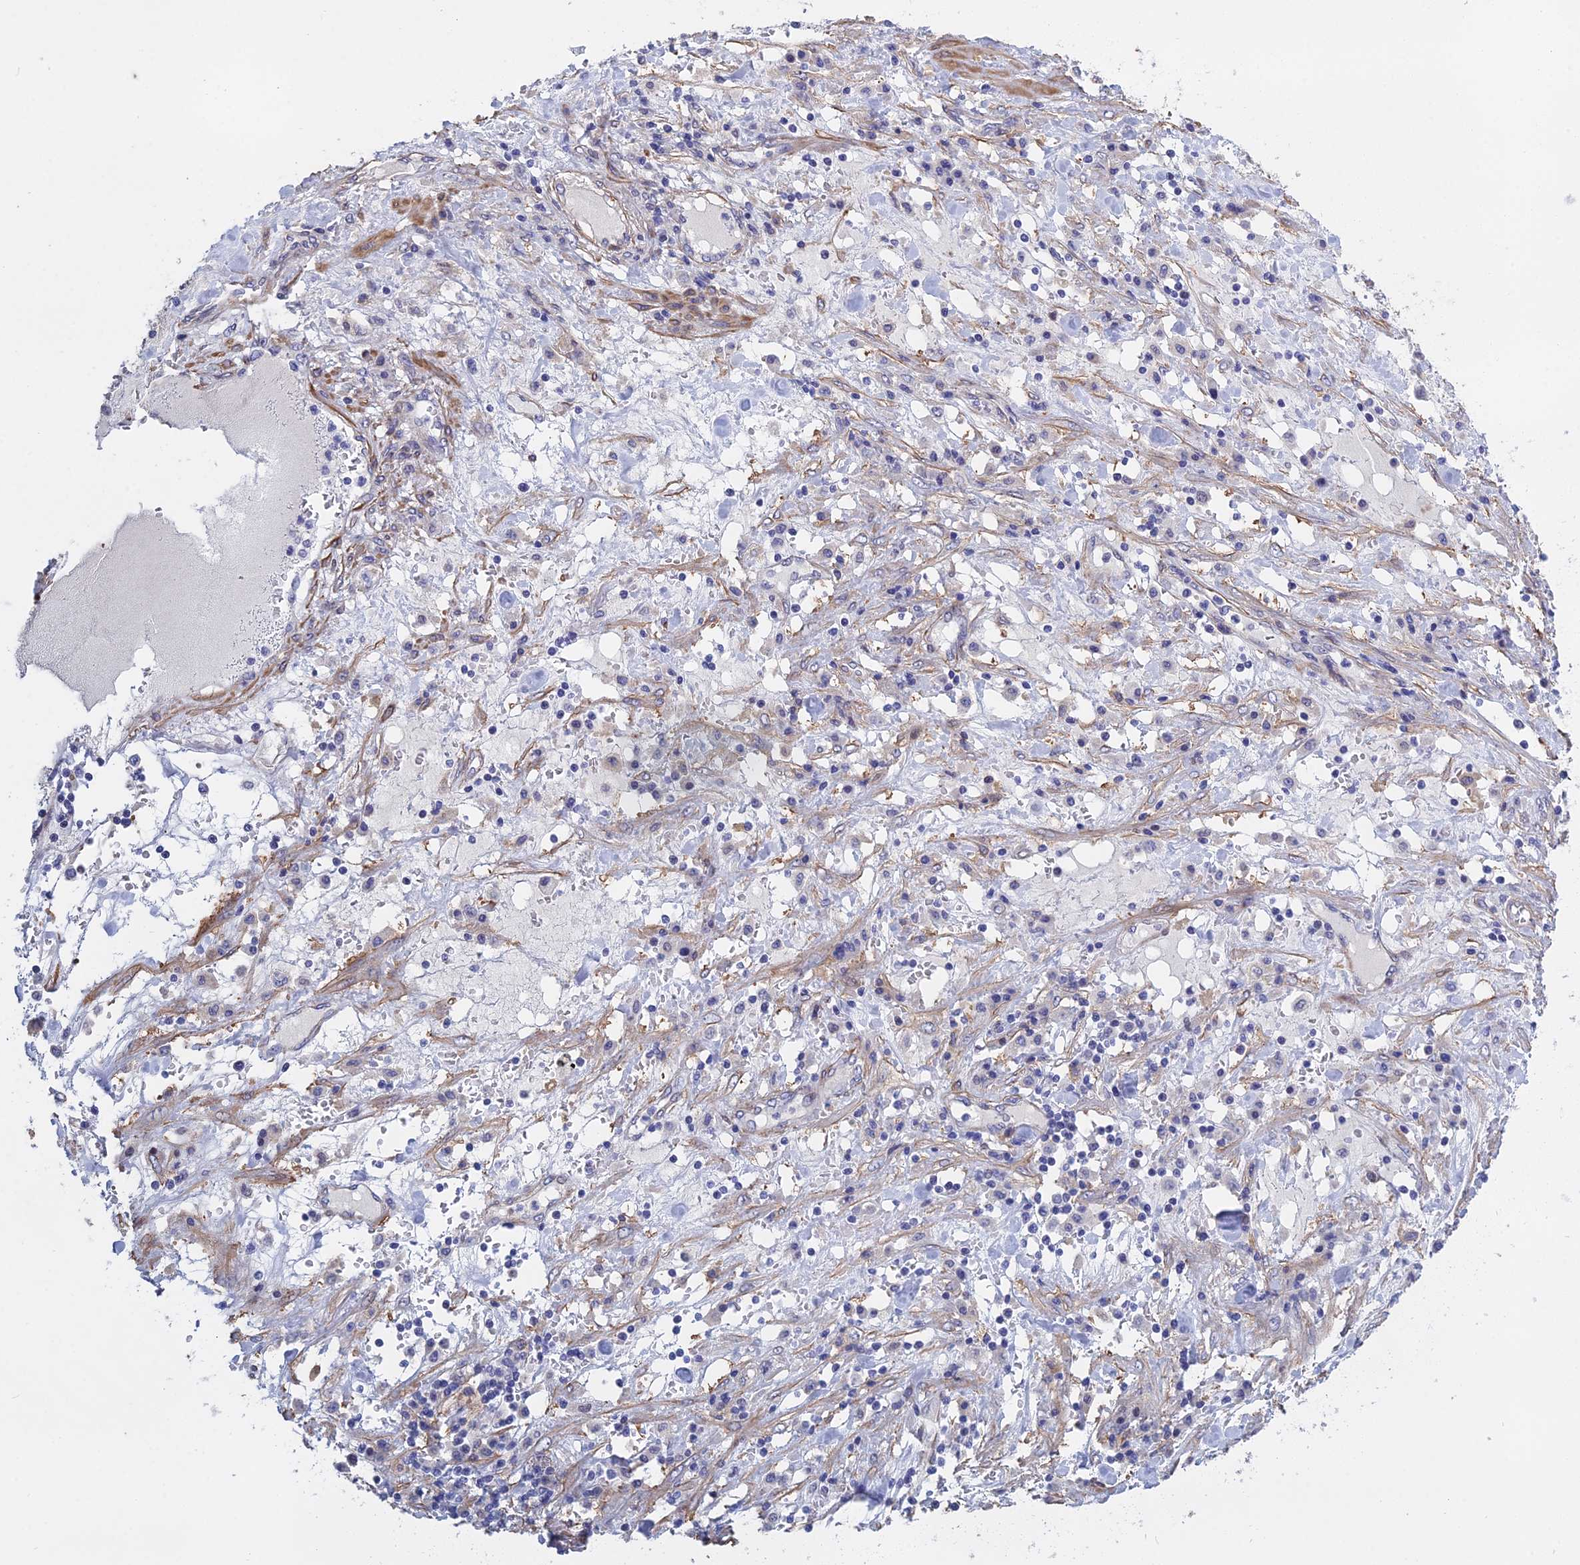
{"staining": {"intensity": "negative", "quantity": "none", "location": "none"}, "tissue": "endometrial cancer", "cell_type": "Tumor cells", "image_type": "cancer", "snomed": [{"axis": "morphology", "description": "Adenocarcinoma, NOS"}, {"axis": "topography", "description": "Endometrium"}], "caption": "Adenocarcinoma (endometrial) was stained to show a protein in brown. There is no significant expression in tumor cells.", "gene": "LZTS2", "patient": {"sex": "female", "age": 49}}